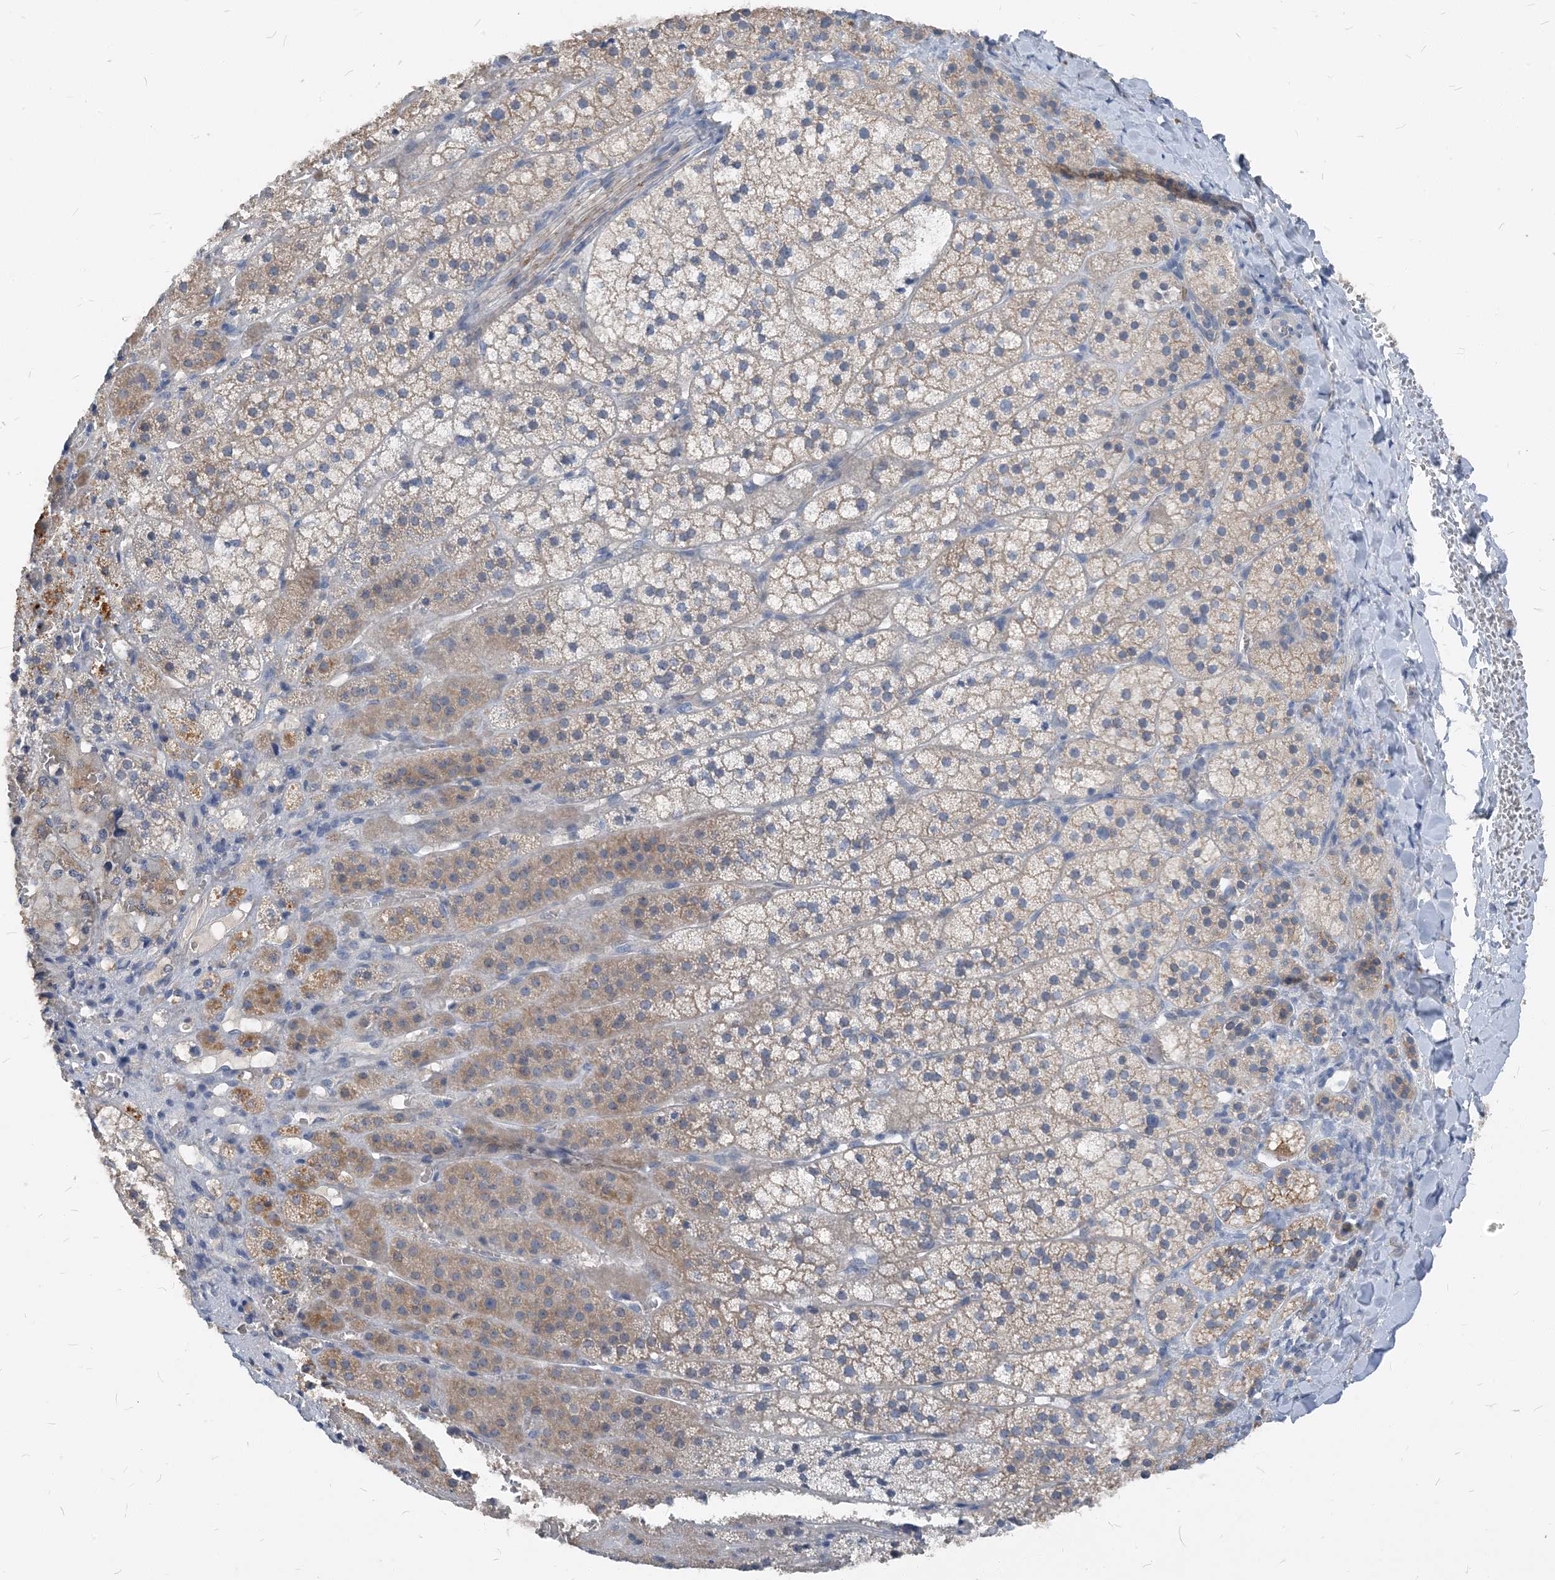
{"staining": {"intensity": "moderate", "quantity": "<25%", "location": "cytoplasmic/membranous"}, "tissue": "adrenal gland", "cell_type": "Glandular cells", "image_type": "normal", "snomed": [{"axis": "morphology", "description": "Normal tissue, NOS"}, {"axis": "topography", "description": "Adrenal gland"}], "caption": "The photomicrograph reveals immunohistochemical staining of unremarkable adrenal gland. There is moderate cytoplasmic/membranous staining is present in about <25% of glandular cells. Using DAB (brown) and hematoxylin (blue) stains, captured at high magnification using brightfield microscopy.", "gene": "NCOA7", "patient": {"sex": "female", "age": 44}}